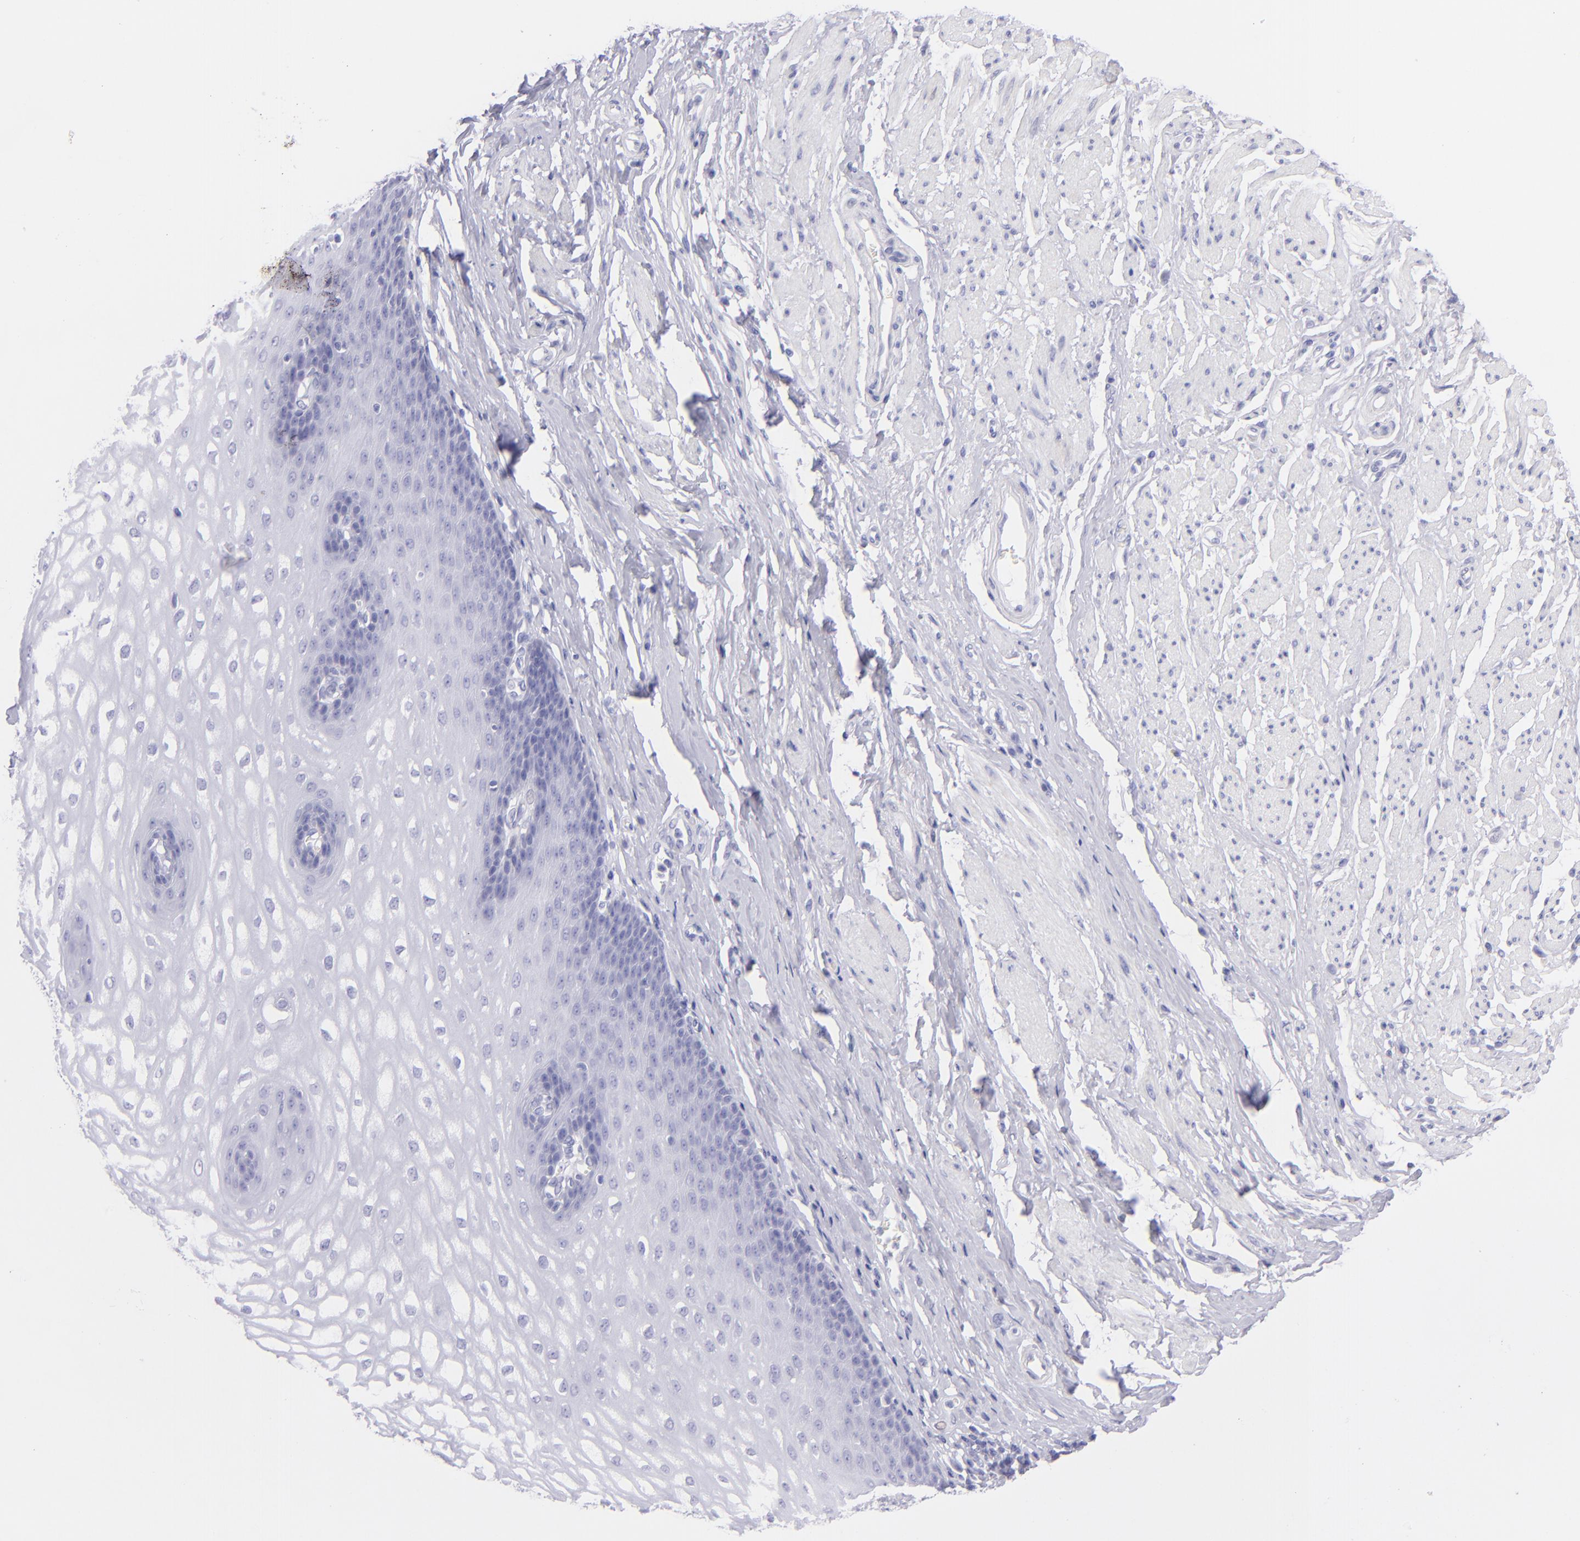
{"staining": {"intensity": "negative", "quantity": "none", "location": "none"}, "tissue": "esophagus", "cell_type": "Squamous epithelial cells", "image_type": "normal", "snomed": [{"axis": "morphology", "description": "Normal tissue, NOS"}, {"axis": "topography", "description": "Esophagus"}], "caption": "Immunohistochemical staining of benign esophagus exhibits no significant expression in squamous epithelial cells.", "gene": "CD72", "patient": {"sex": "male", "age": 70}}